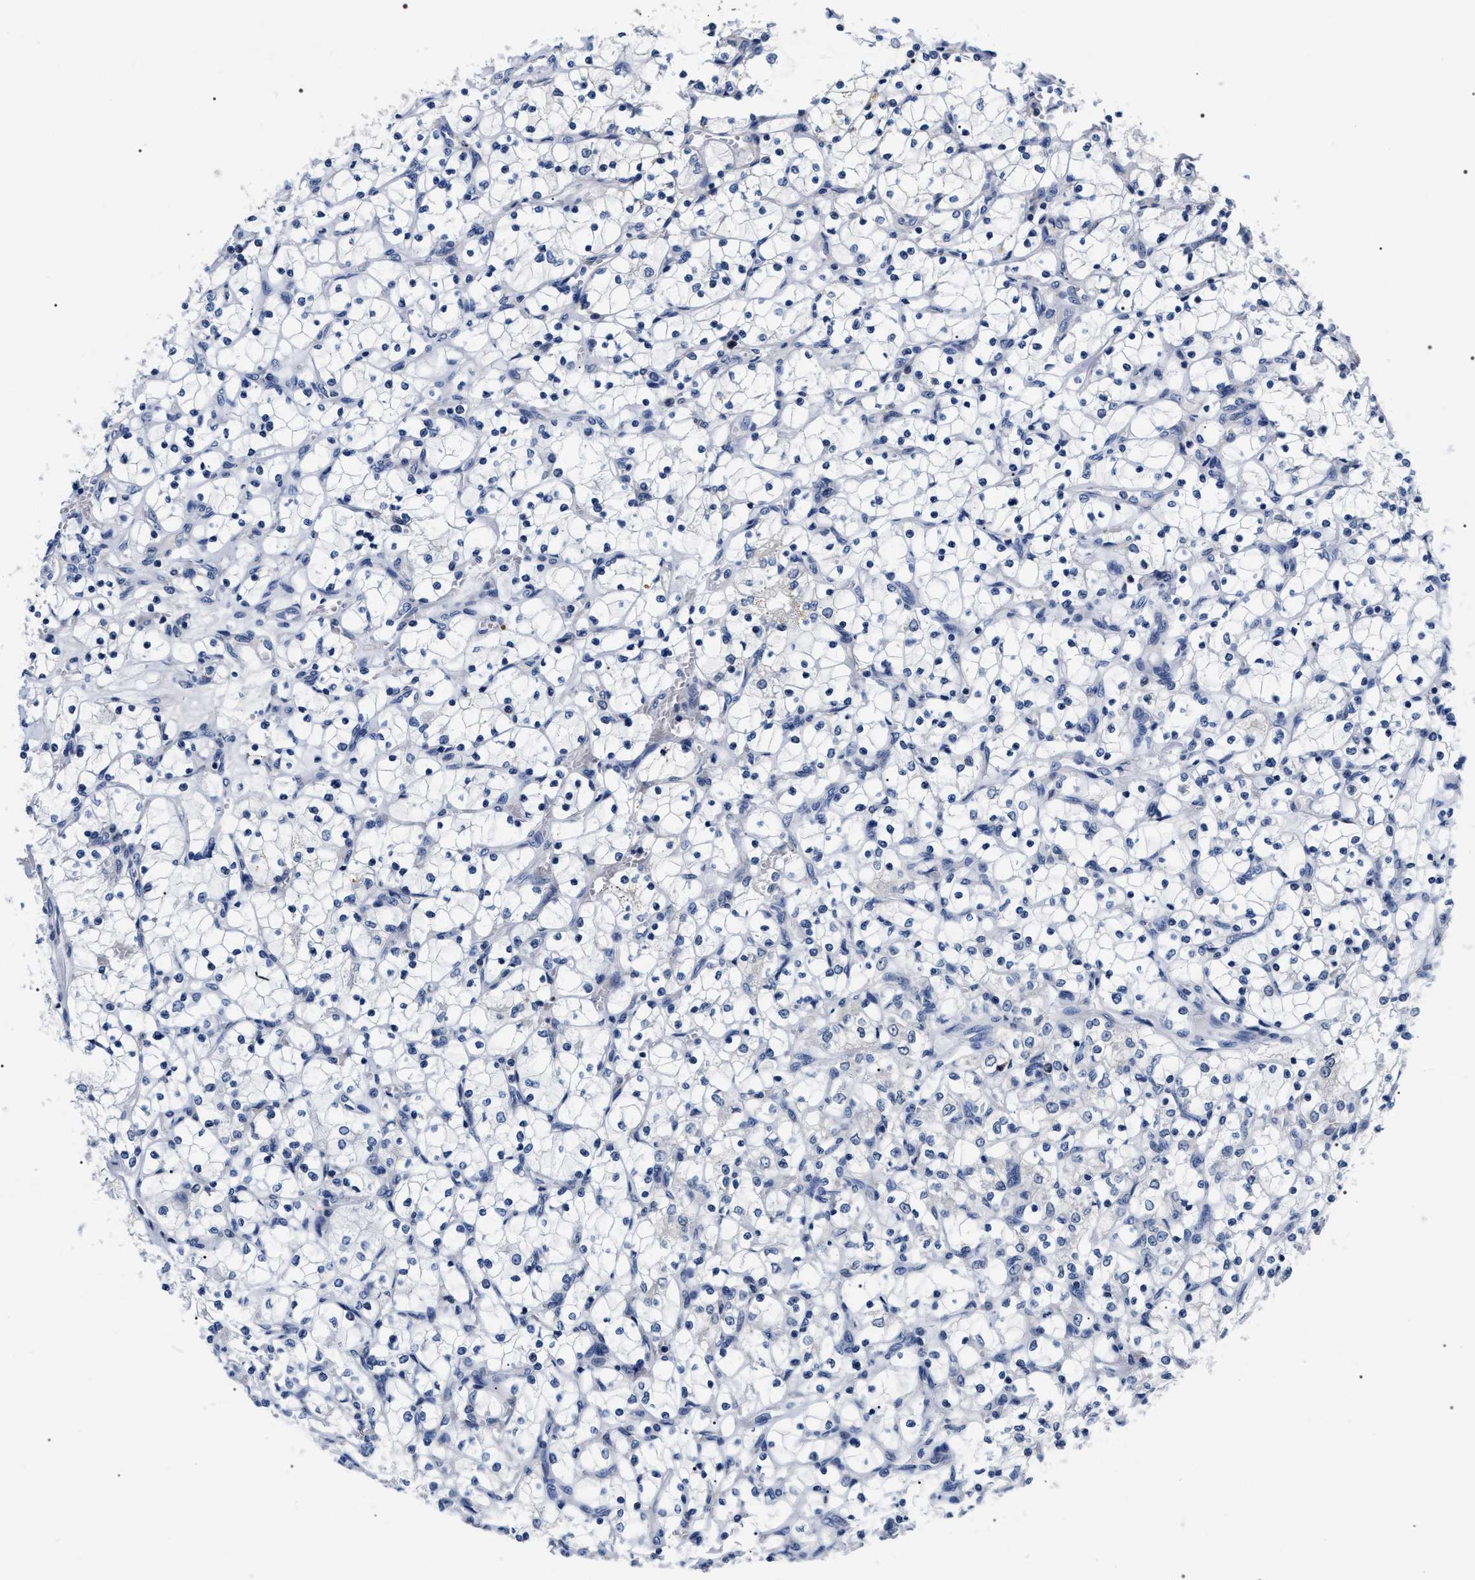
{"staining": {"intensity": "negative", "quantity": "none", "location": "none"}, "tissue": "renal cancer", "cell_type": "Tumor cells", "image_type": "cancer", "snomed": [{"axis": "morphology", "description": "Adenocarcinoma, NOS"}, {"axis": "topography", "description": "Kidney"}], "caption": "Renal adenocarcinoma was stained to show a protein in brown. There is no significant positivity in tumor cells.", "gene": "BAG2", "patient": {"sex": "female", "age": 69}}